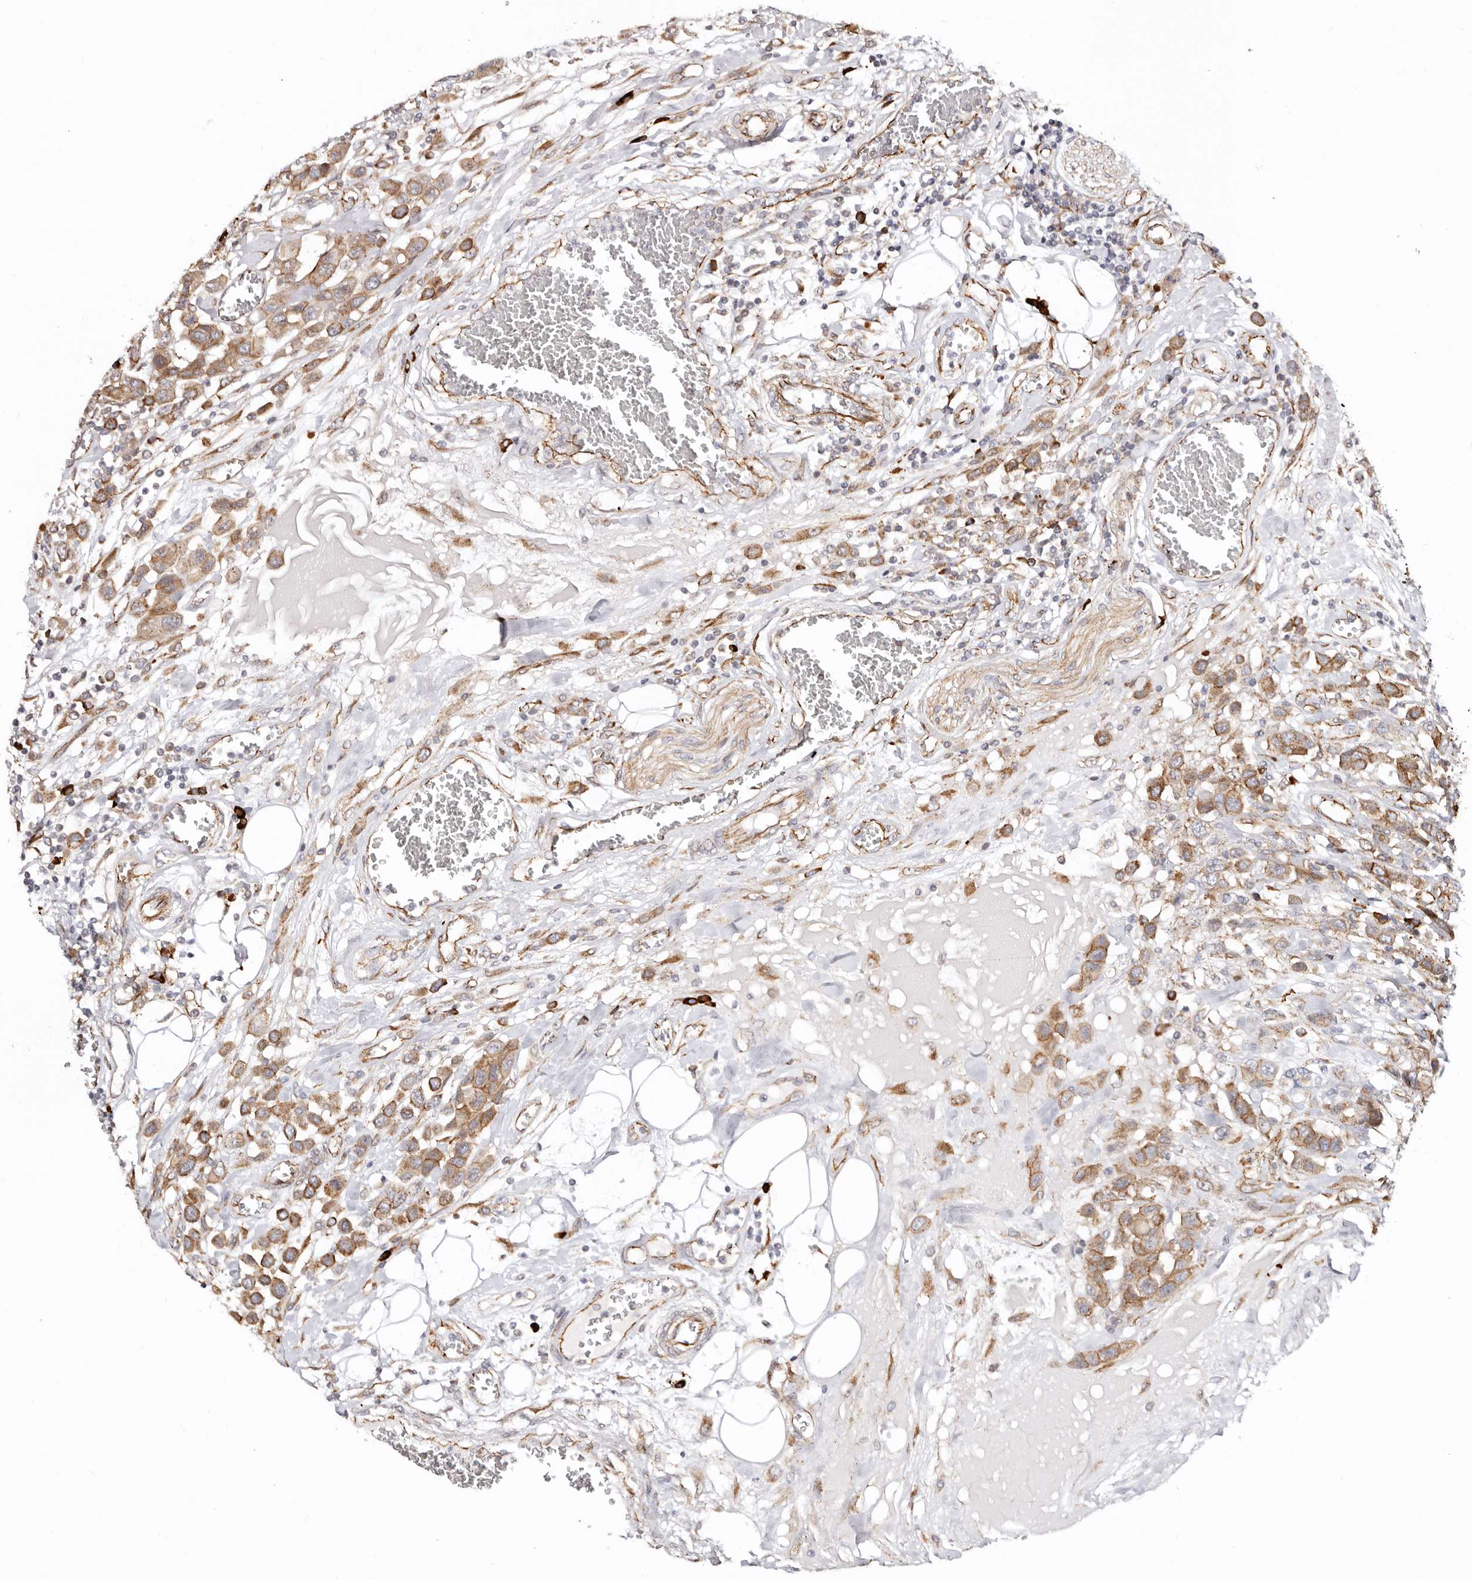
{"staining": {"intensity": "moderate", "quantity": ">75%", "location": "cytoplasmic/membranous"}, "tissue": "urothelial cancer", "cell_type": "Tumor cells", "image_type": "cancer", "snomed": [{"axis": "morphology", "description": "Urothelial carcinoma, High grade"}, {"axis": "topography", "description": "Urinary bladder"}], "caption": "Immunohistochemical staining of human urothelial cancer shows medium levels of moderate cytoplasmic/membranous positivity in approximately >75% of tumor cells. The protein is stained brown, and the nuclei are stained in blue (DAB (3,3'-diaminobenzidine) IHC with brightfield microscopy, high magnification).", "gene": "CTNNB1", "patient": {"sex": "male", "age": 50}}